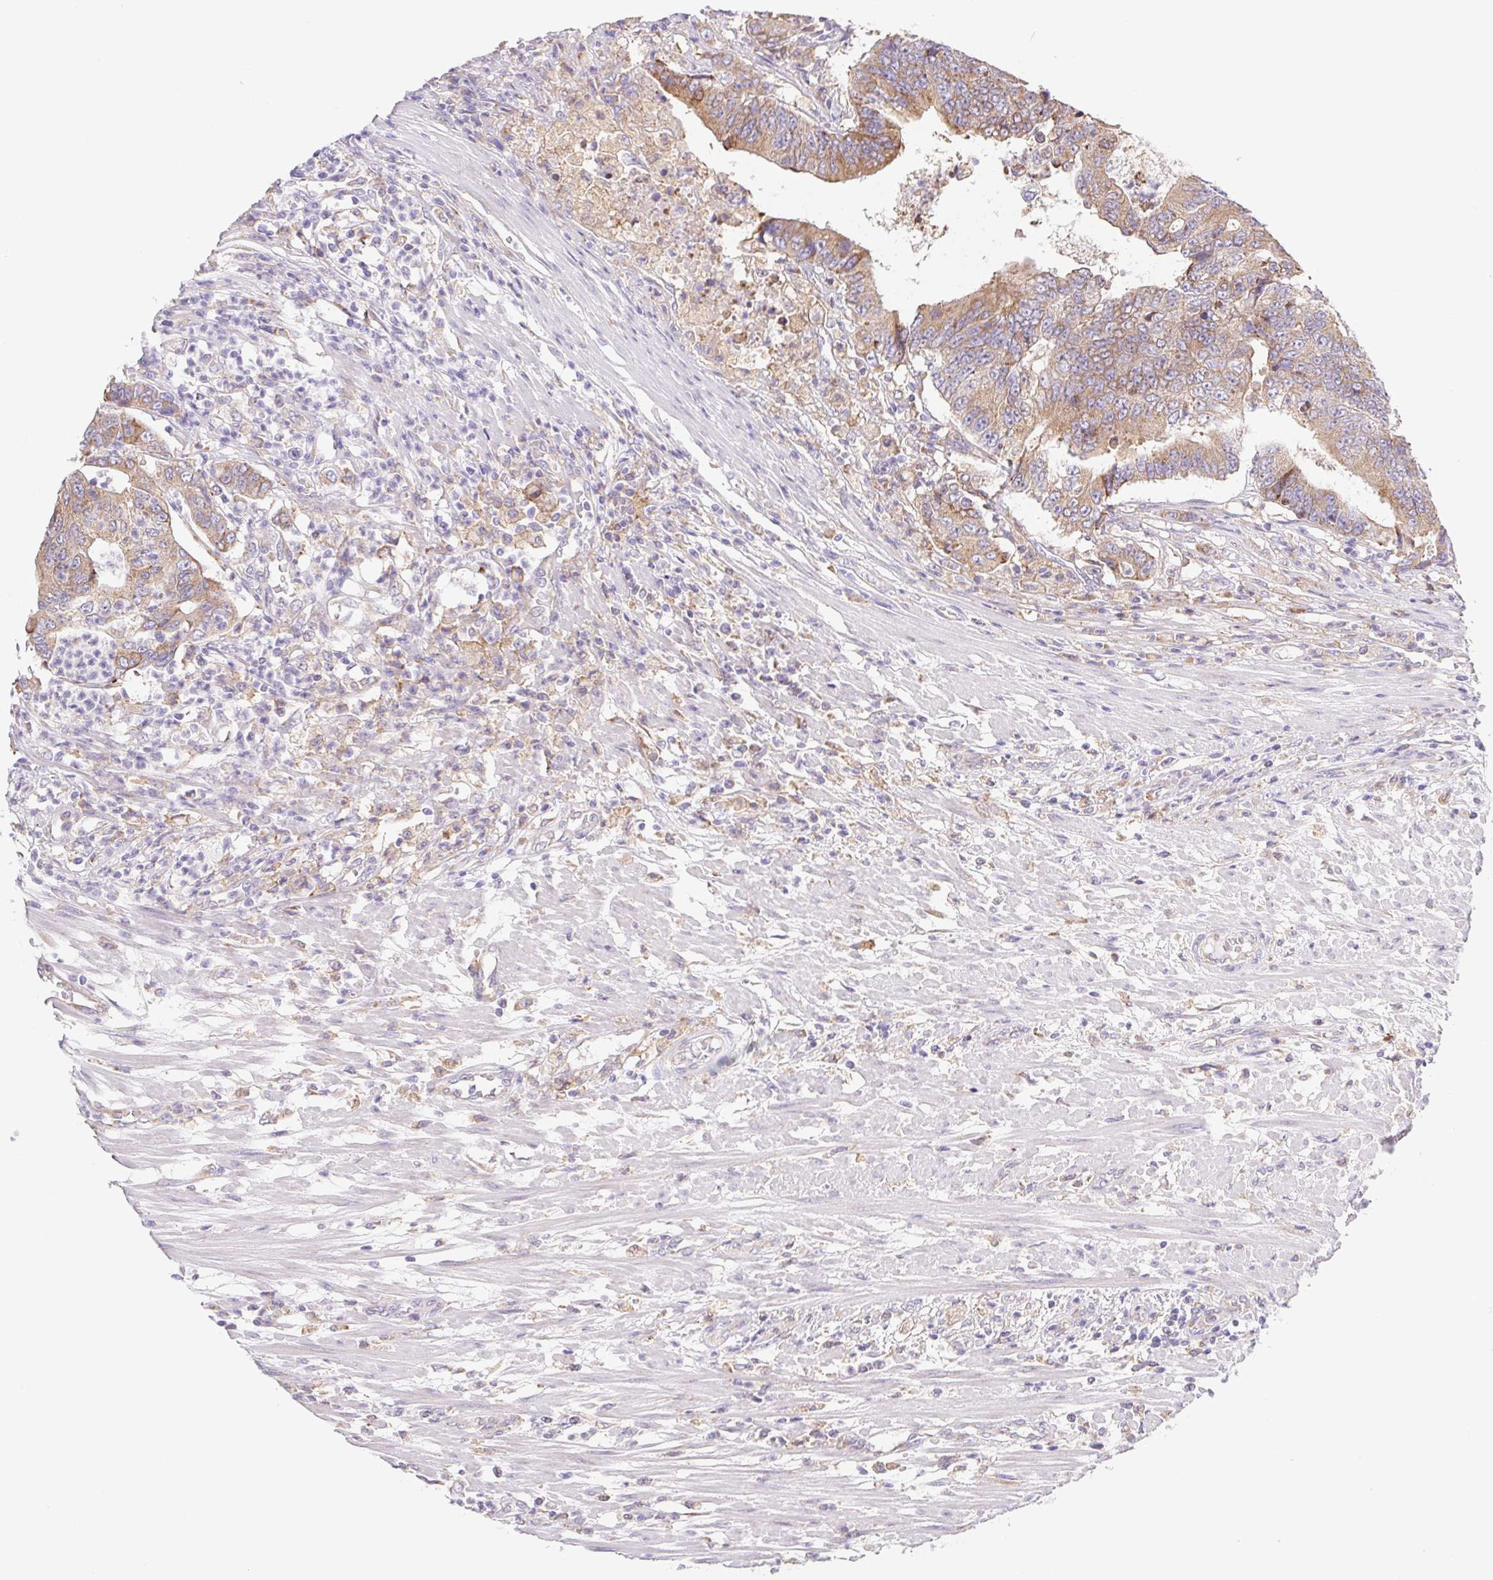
{"staining": {"intensity": "moderate", "quantity": ">75%", "location": "cytoplasmic/membranous"}, "tissue": "colorectal cancer", "cell_type": "Tumor cells", "image_type": "cancer", "snomed": [{"axis": "morphology", "description": "Adenocarcinoma, NOS"}, {"axis": "topography", "description": "Colon"}], "caption": "DAB (3,3'-diaminobenzidine) immunohistochemical staining of colorectal cancer (adenocarcinoma) shows moderate cytoplasmic/membranous protein staining in approximately >75% of tumor cells.", "gene": "ADAM8", "patient": {"sex": "female", "age": 48}}